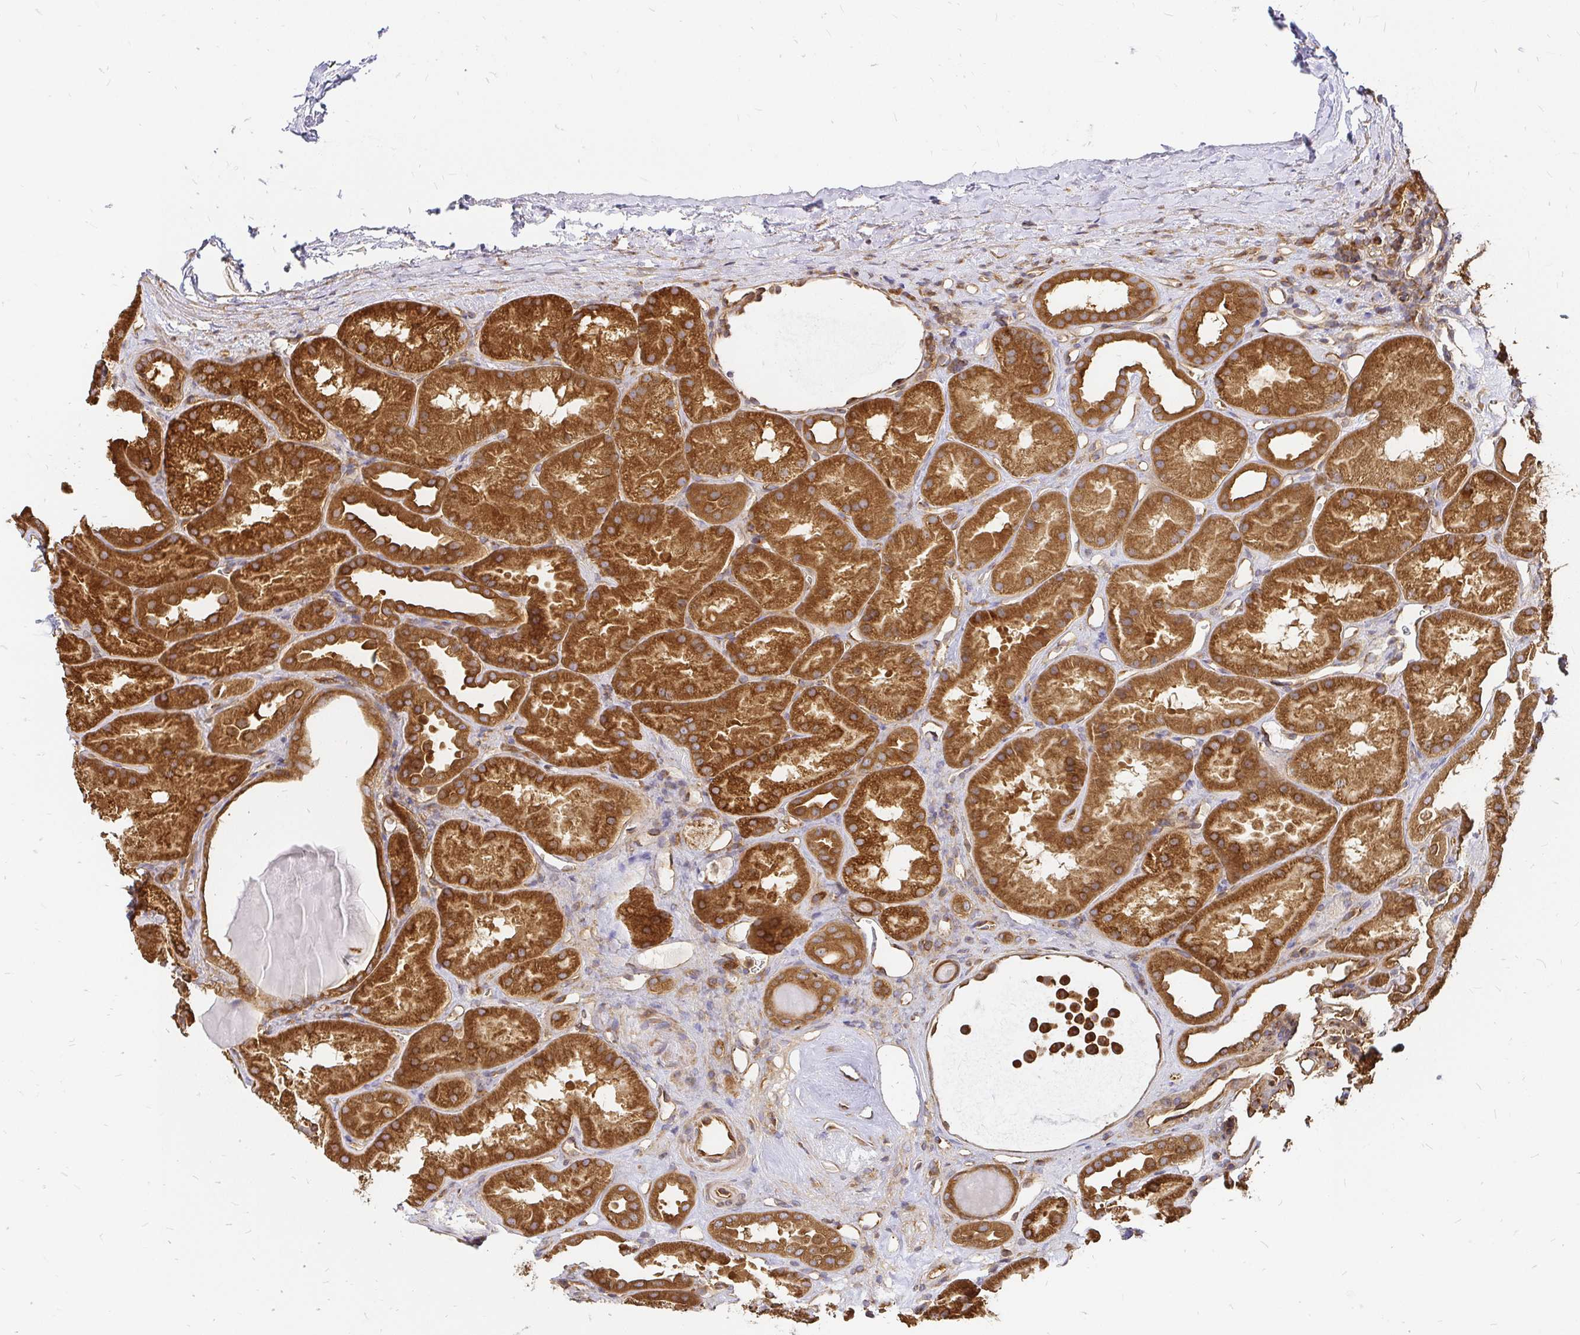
{"staining": {"intensity": "moderate", "quantity": ">75%", "location": "cytoplasmic/membranous"}, "tissue": "kidney", "cell_type": "Cells in glomeruli", "image_type": "normal", "snomed": [{"axis": "morphology", "description": "Normal tissue, NOS"}, {"axis": "topography", "description": "Kidney"}], "caption": "IHC of normal human kidney shows medium levels of moderate cytoplasmic/membranous positivity in approximately >75% of cells in glomeruli.", "gene": "KIF5B", "patient": {"sex": "male", "age": 61}}